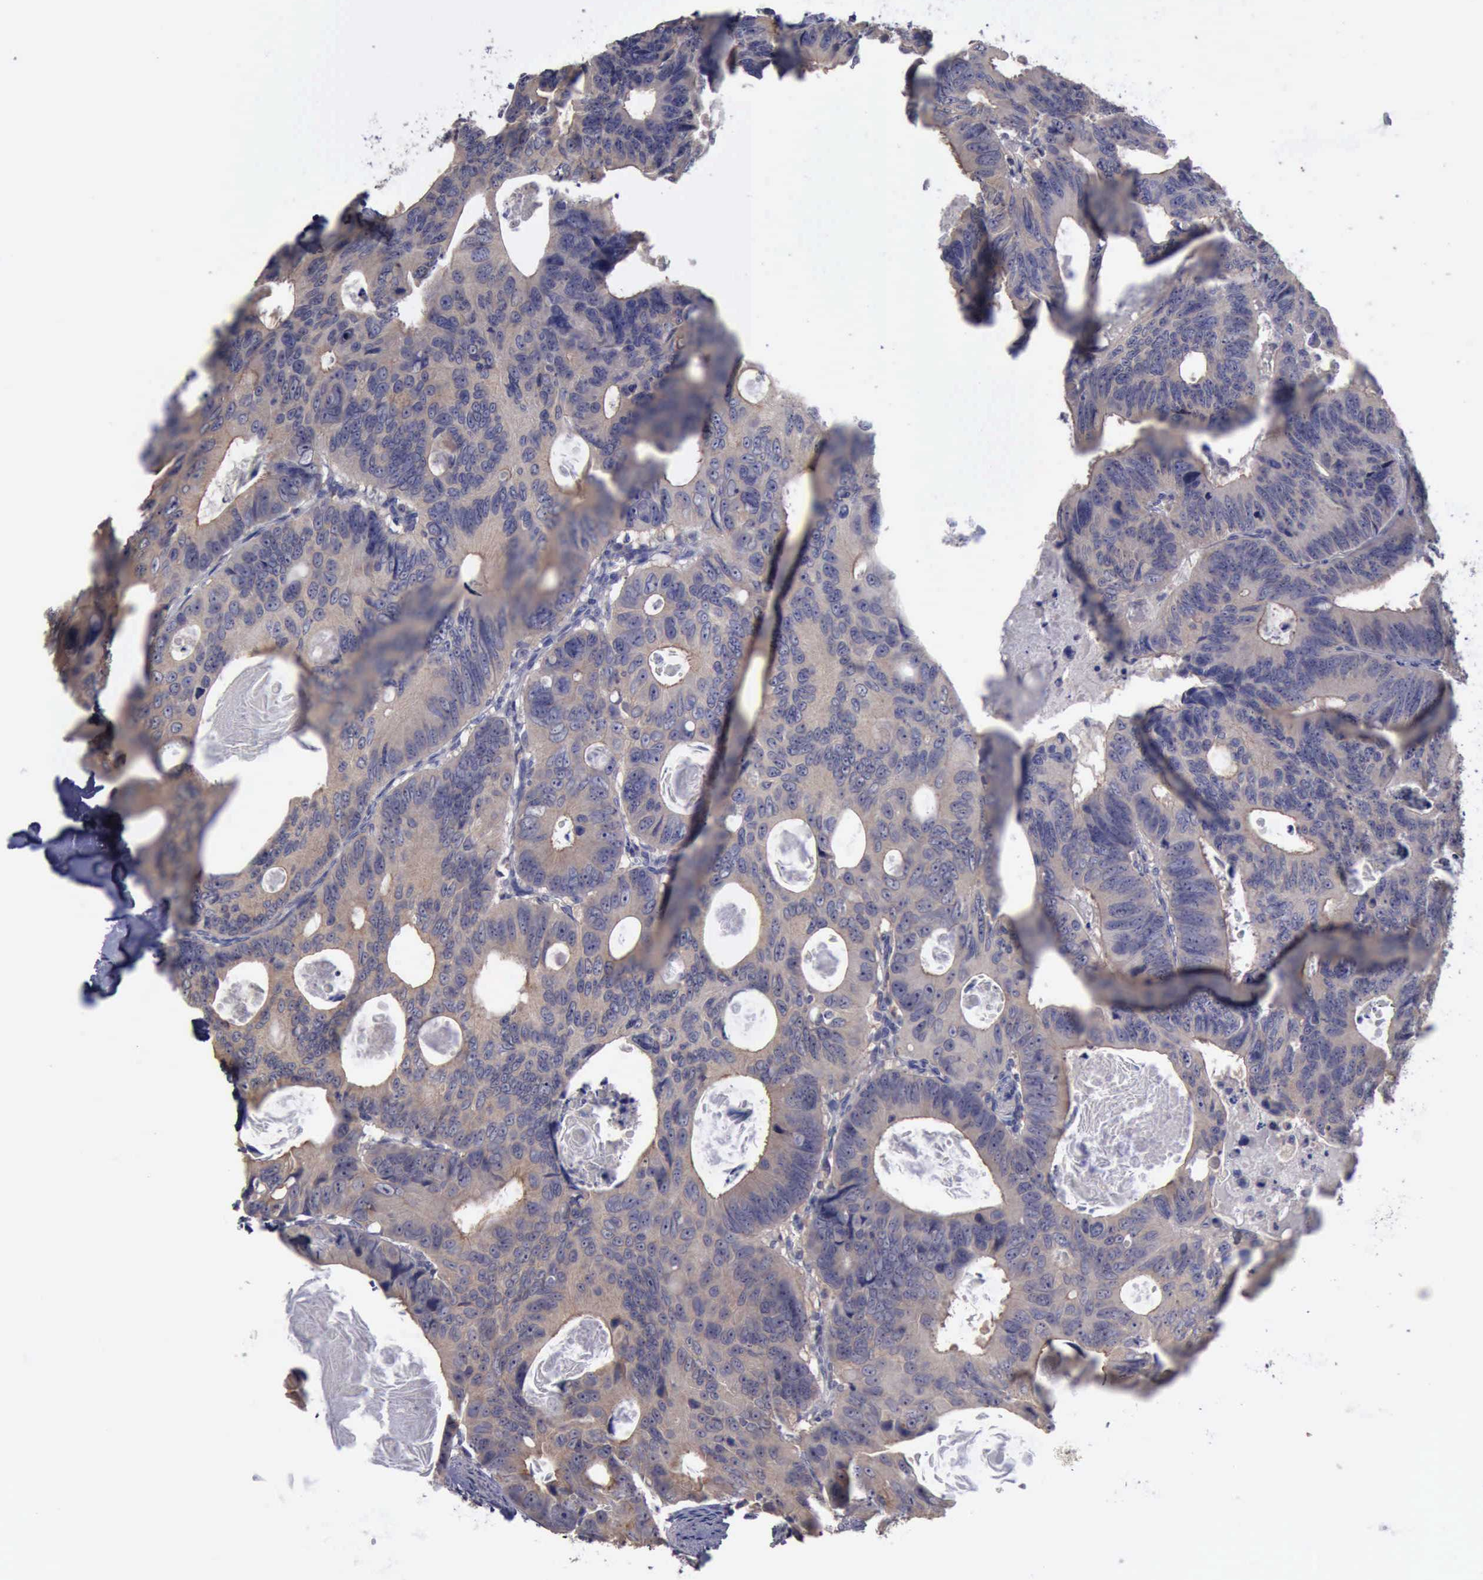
{"staining": {"intensity": "weak", "quantity": ">75%", "location": "cytoplasmic/membranous"}, "tissue": "colorectal cancer", "cell_type": "Tumor cells", "image_type": "cancer", "snomed": [{"axis": "morphology", "description": "Adenocarcinoma, NOS"}, {"axis": "topography", "description": "Colon"}], "caption": "Tumor cells demonstrate low levels of weak cytoplasmic/membranous staining in about >75% of cells in colorectal adenocarcinoma. The protein of interest is shown in brown color, while the nuclei are stained blue.", "gene": "PHKA1", "patient": {"sex": "female", "age": 55}}